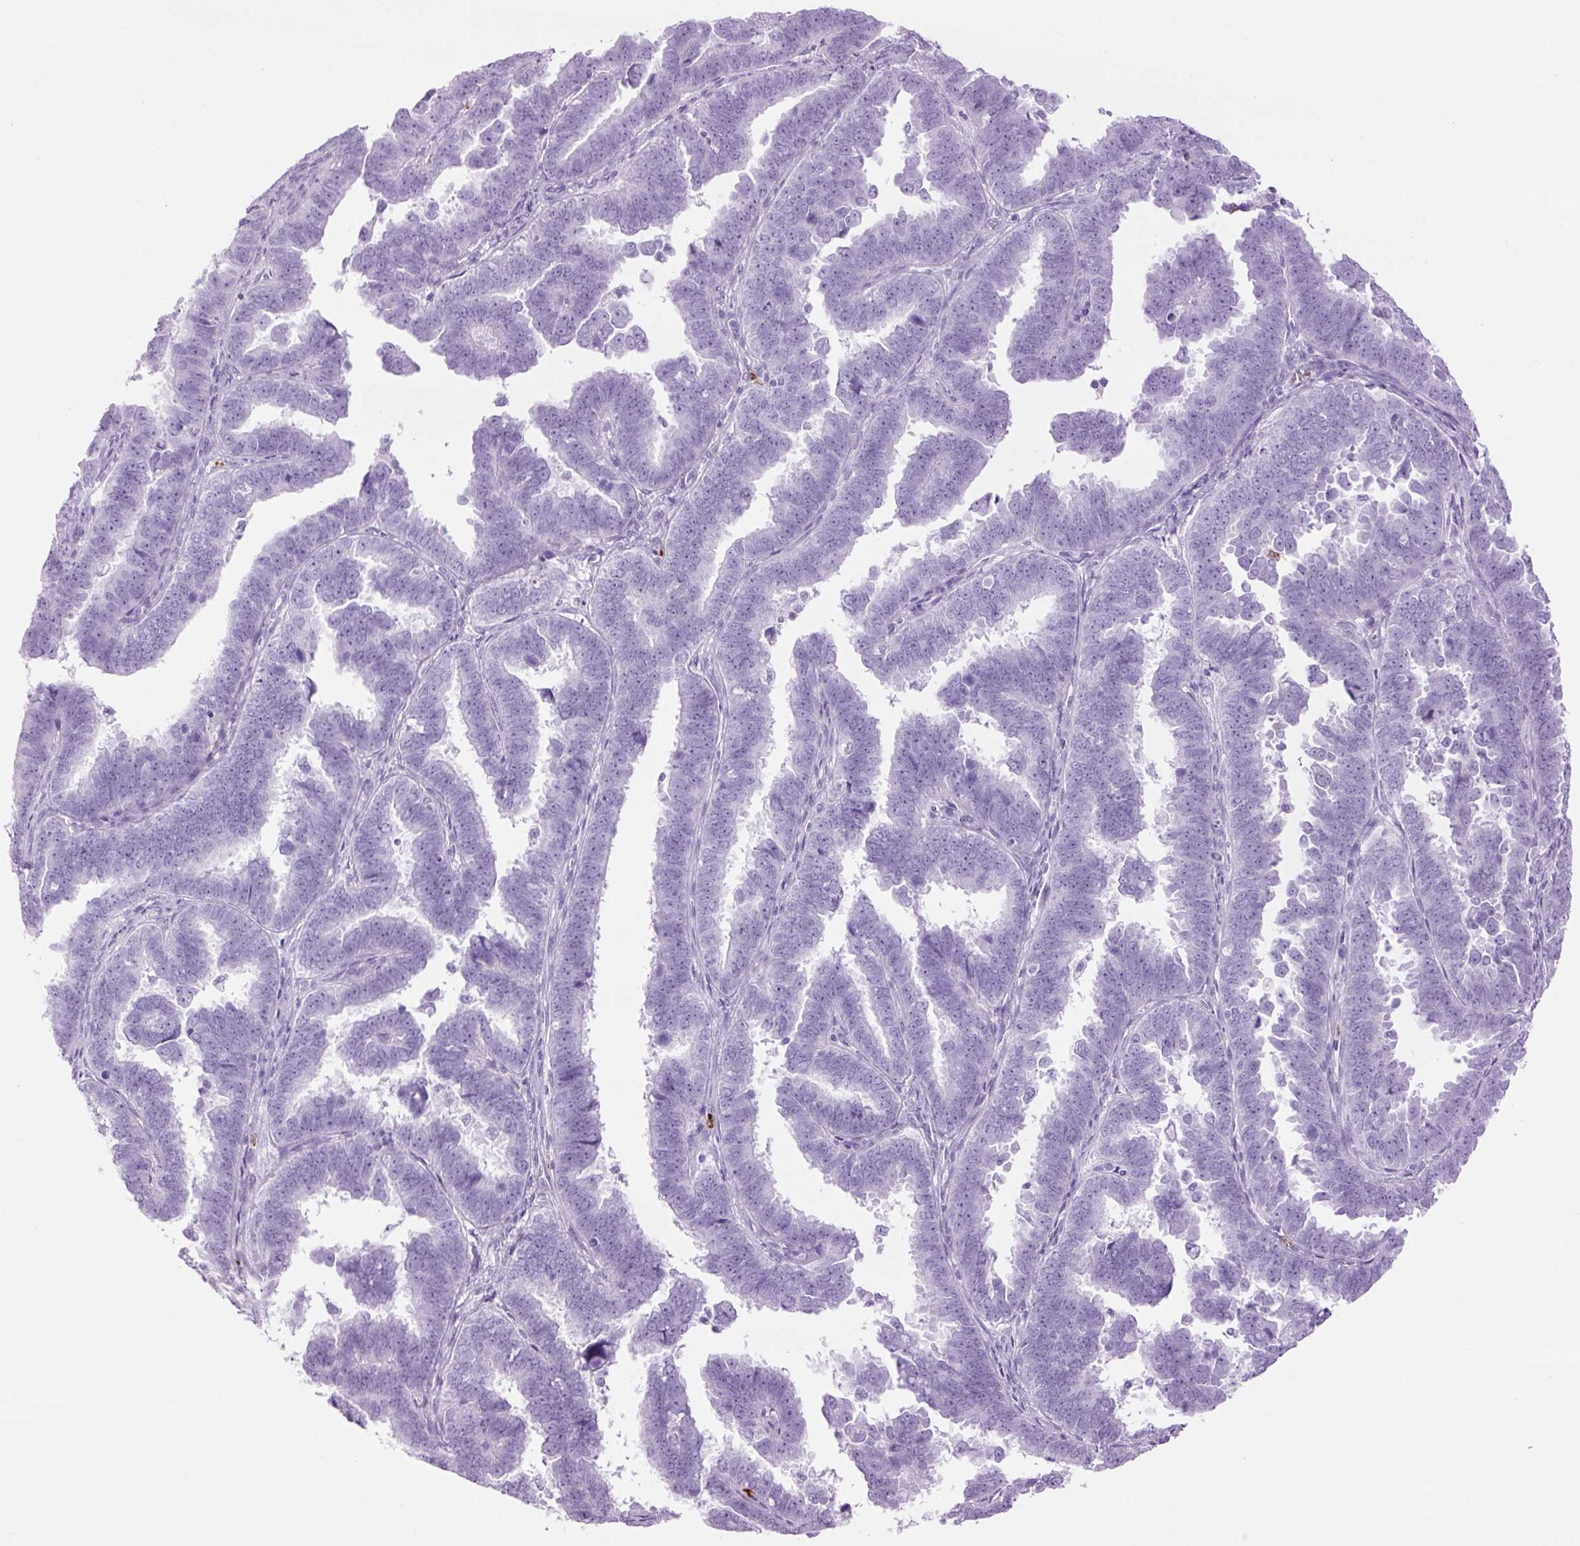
{"staining": {"intensity": "negative", "quantity": "none", "location": "none"}, "tissue": "endometrial cancer", "cell_type": "Tumor cells", "image_type": "cancer", "snomed": [{"axis": "morphology", "description": "Adenocarcinoma, NOS"}, {"axis": "topography", "description": "Endometrium"}], "caption": "There is no significant staining in tumor cells of endometrial cancer.", "gene": "LYZ", "patient": {"sex": "female", "age": 75}}